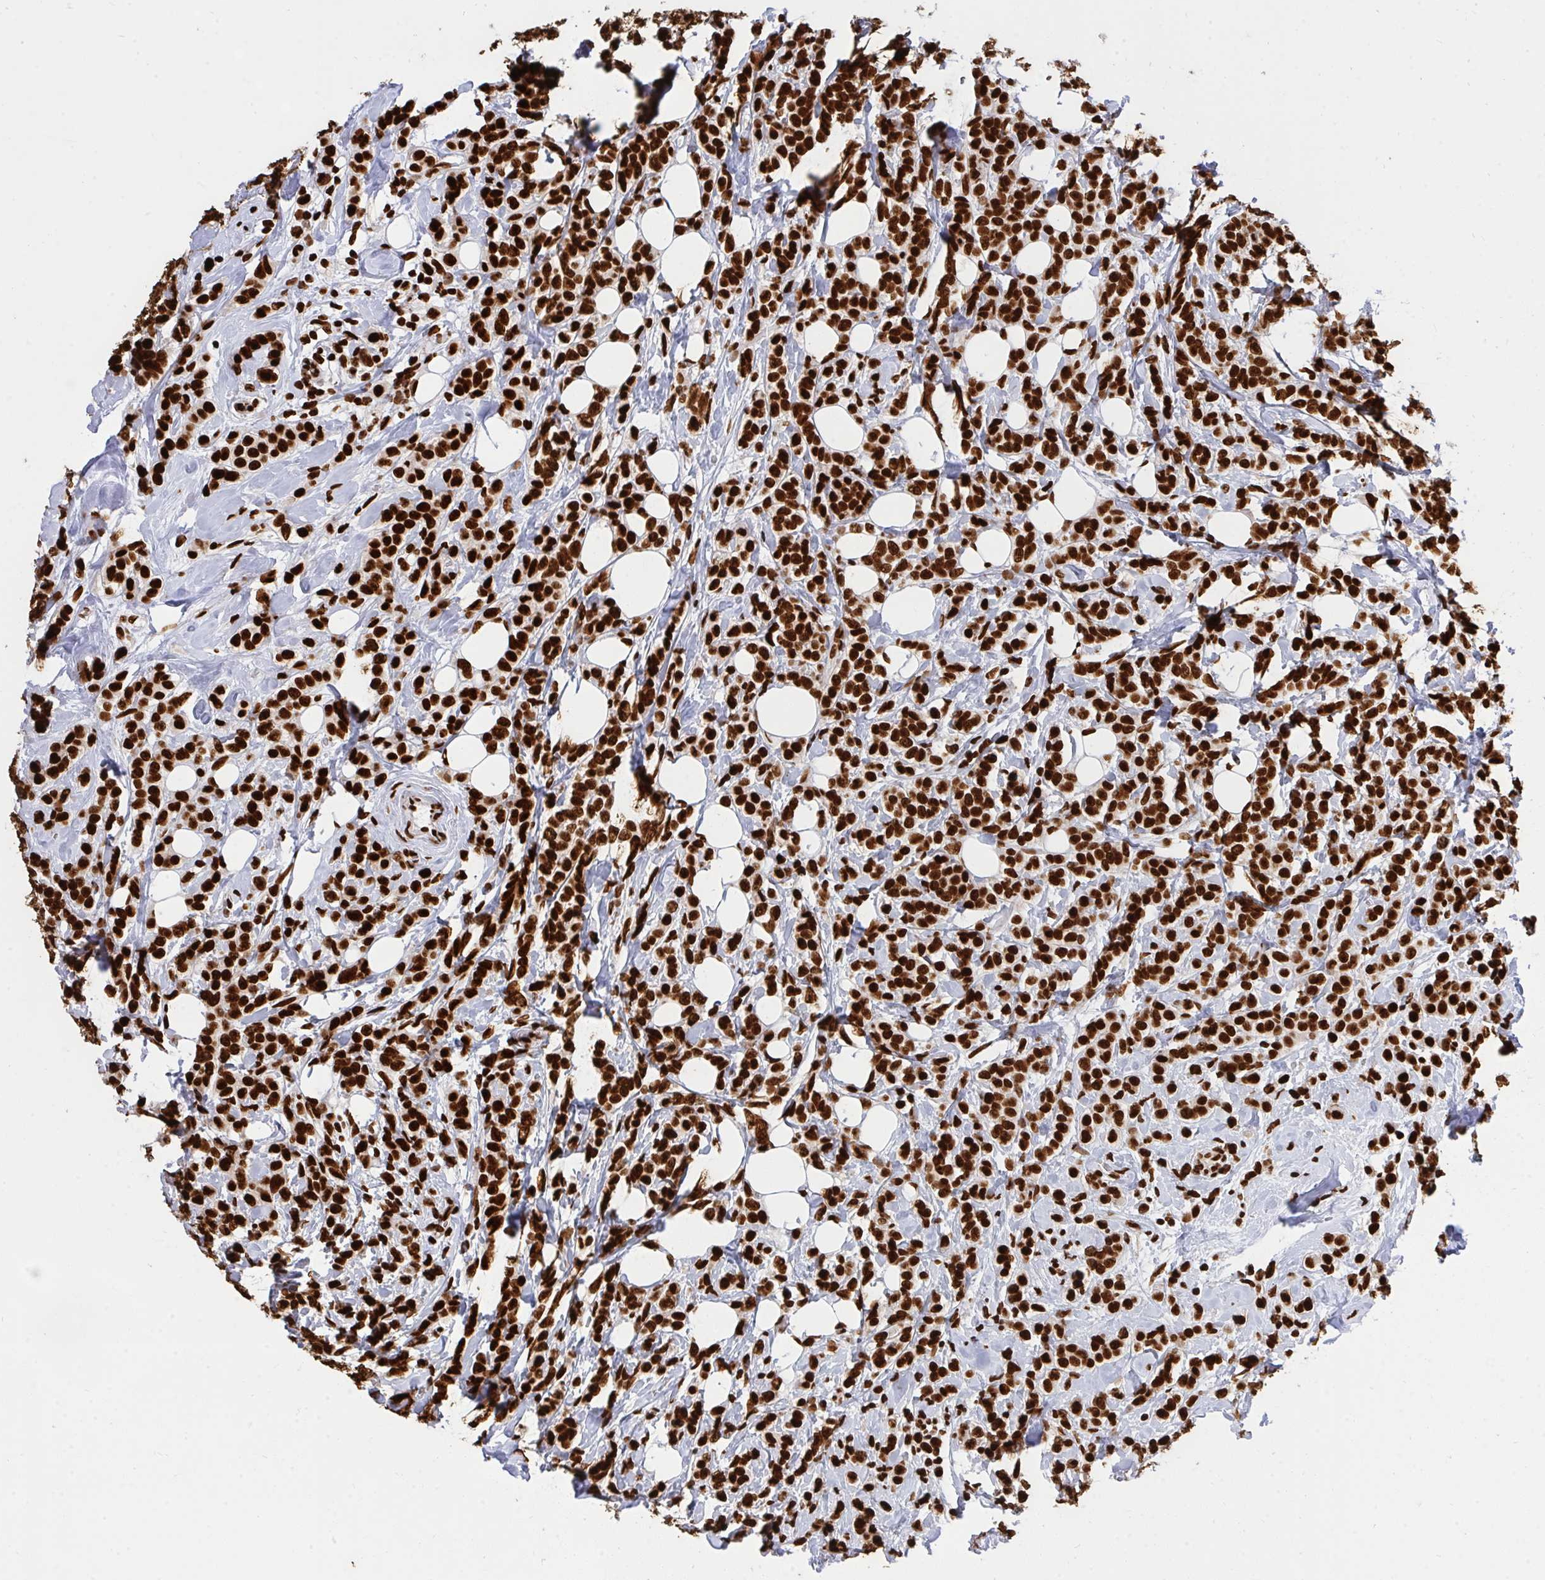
{"staining": {"intensity": "strong", "quantity": ">75%", "location": "nuclear"}, "tissue": "breast cancer", "cell_type": "Tumor cells", "image_type": "cancer", "snomed": [{"axis": "morphology", "description": "Lobular carcinoma"}, {"axis": "topography", "description": "Breast"}], "caption": "Immunohistochemistry of lobular carcinoma (breast) demonstrates high levels of strong nuclear expression in about >75% of tumor cells.", "gene": "HNRNPL", "patient": {"sex": "female", "age": 49}}